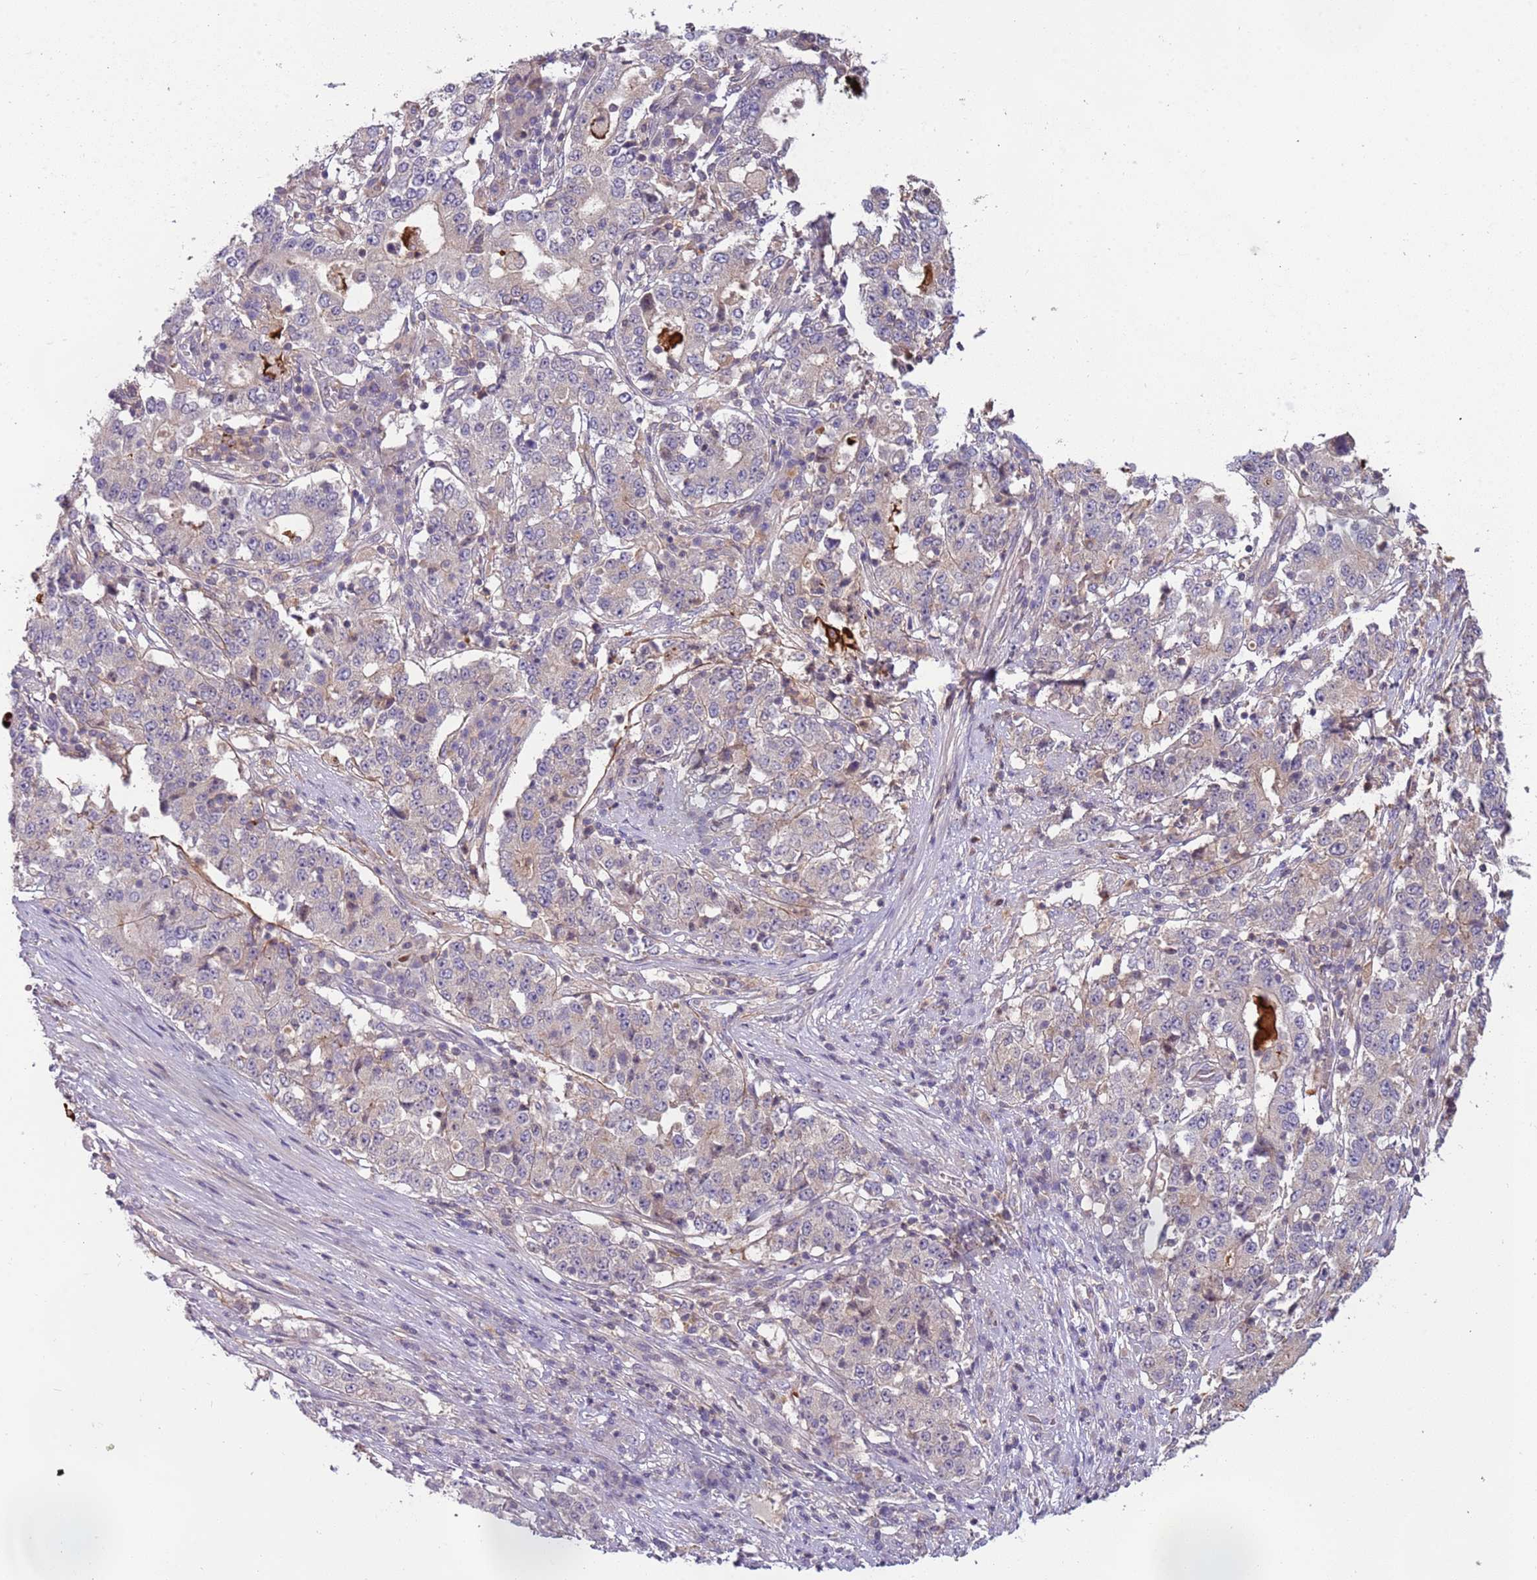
{"staining": {"intensity": "negative", "quantity": "none", "location": "none"}, "tissue": "stomach cancer", "cell_type": "Tumor cells", "image_type": "cancer", "snomed": [{"axis": "morphology", "description": "Adenocarcinoma, NOS"}, {"axis": "topography", "description": "Stomach"}], "caption": "High power microscopy image of an immunohistochemistry (IHC) image of stomach cancer, revealing no significant expression in tumor cells. The staining was performed using DAB (3,3'-diaminobenzidine) to visualize the protein expression in brown, while the nuclei were stained in blue with hematoxylin (Magnification: 20x).", "gene": "ARHGAP5", "patient": {"sex": "male", "age": 59}}